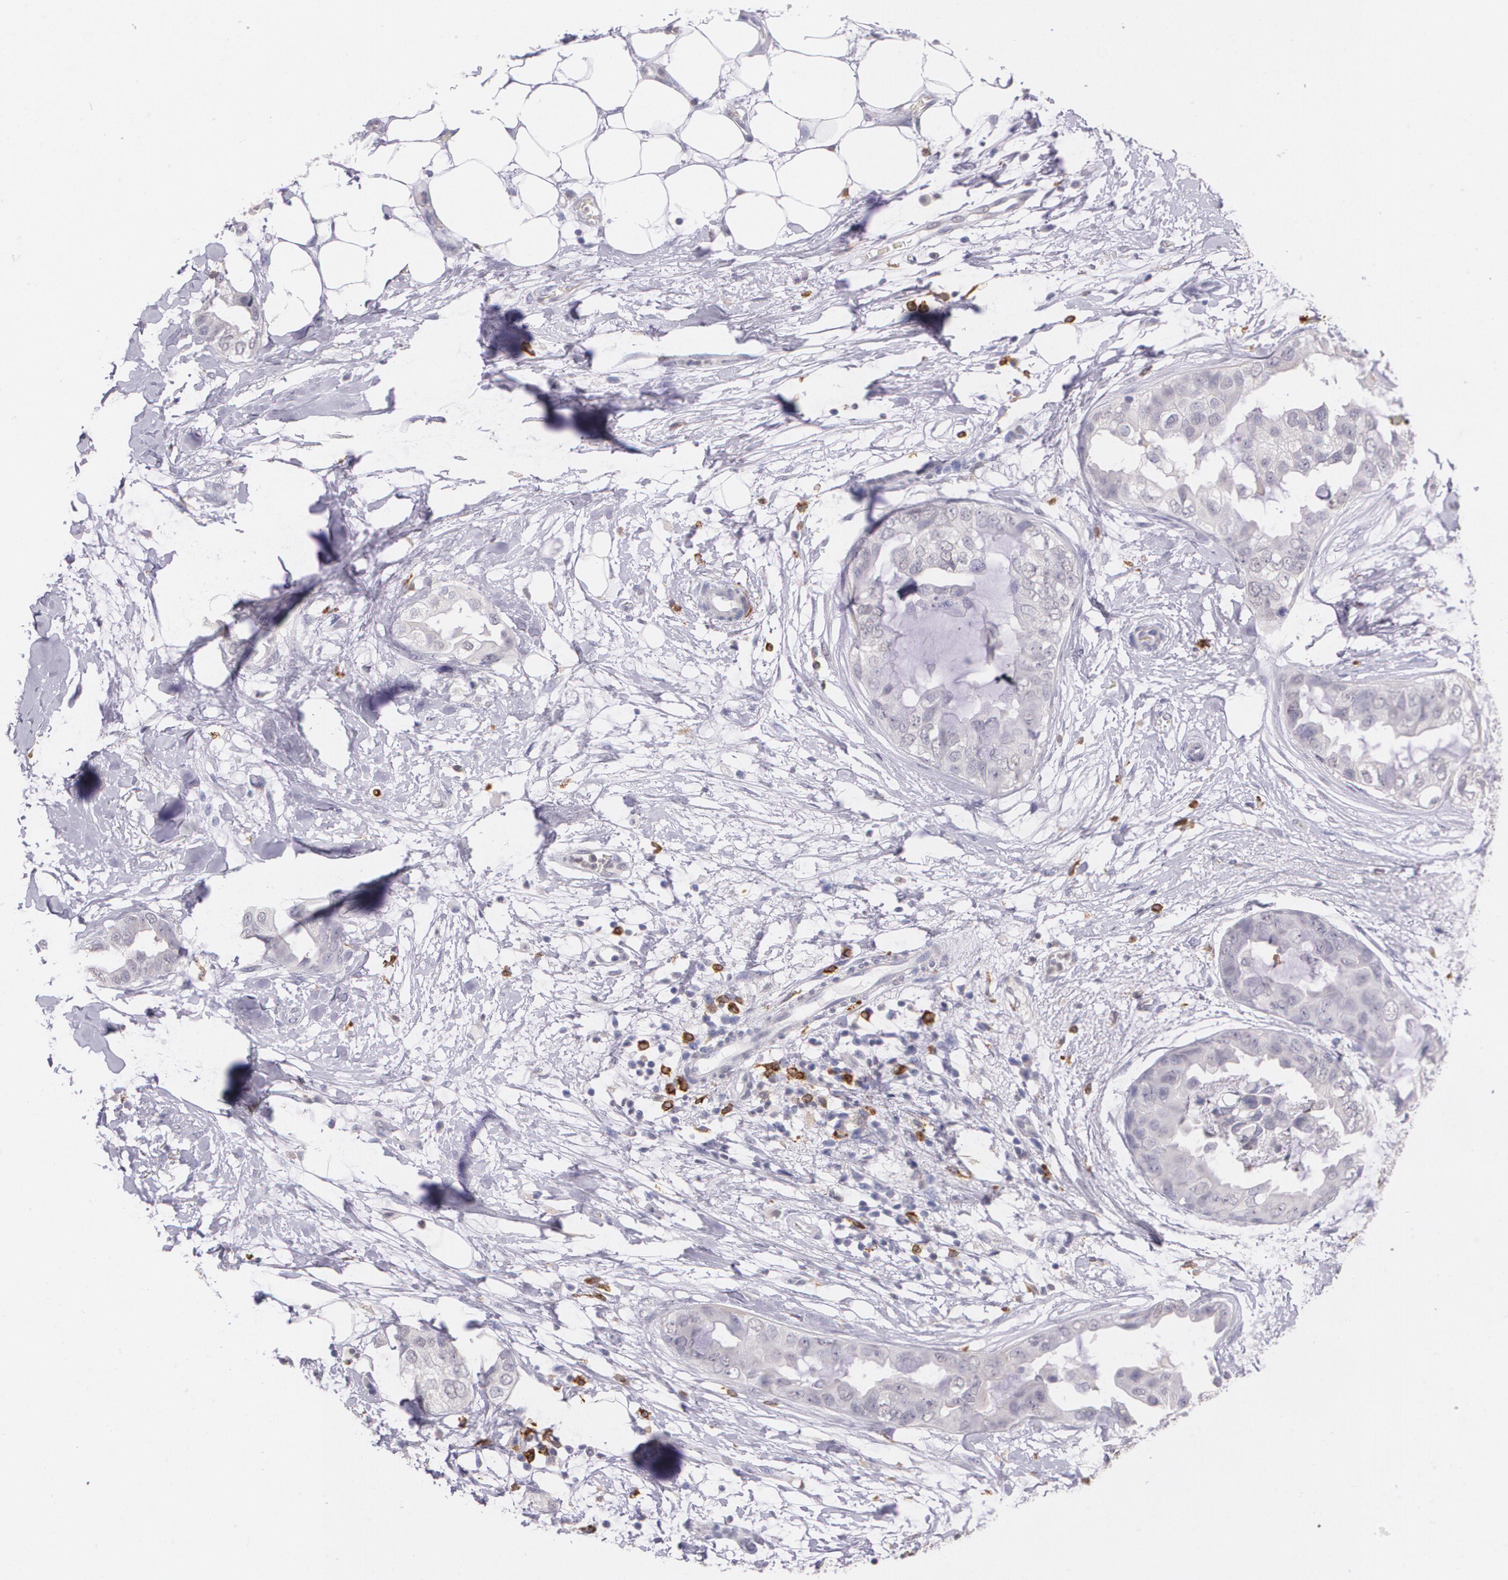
{"staining": {"intensity": "negative", "quantity": "none", "location": "none"}, "tissue": "breast cancer", "cell_type": "Tumor cells", "image_type": "cancer", "snomed": [{"axis": "morphology", "description": "Duct carcinoma"}, {"axis": "topography", "description": "Breast"}], "caption": "IHC of intraductal carcinoma (breast) demonstrates no expression in tumor cells.", "gene": "RTN1", "patient": {"sex": "female", "age": 40}}